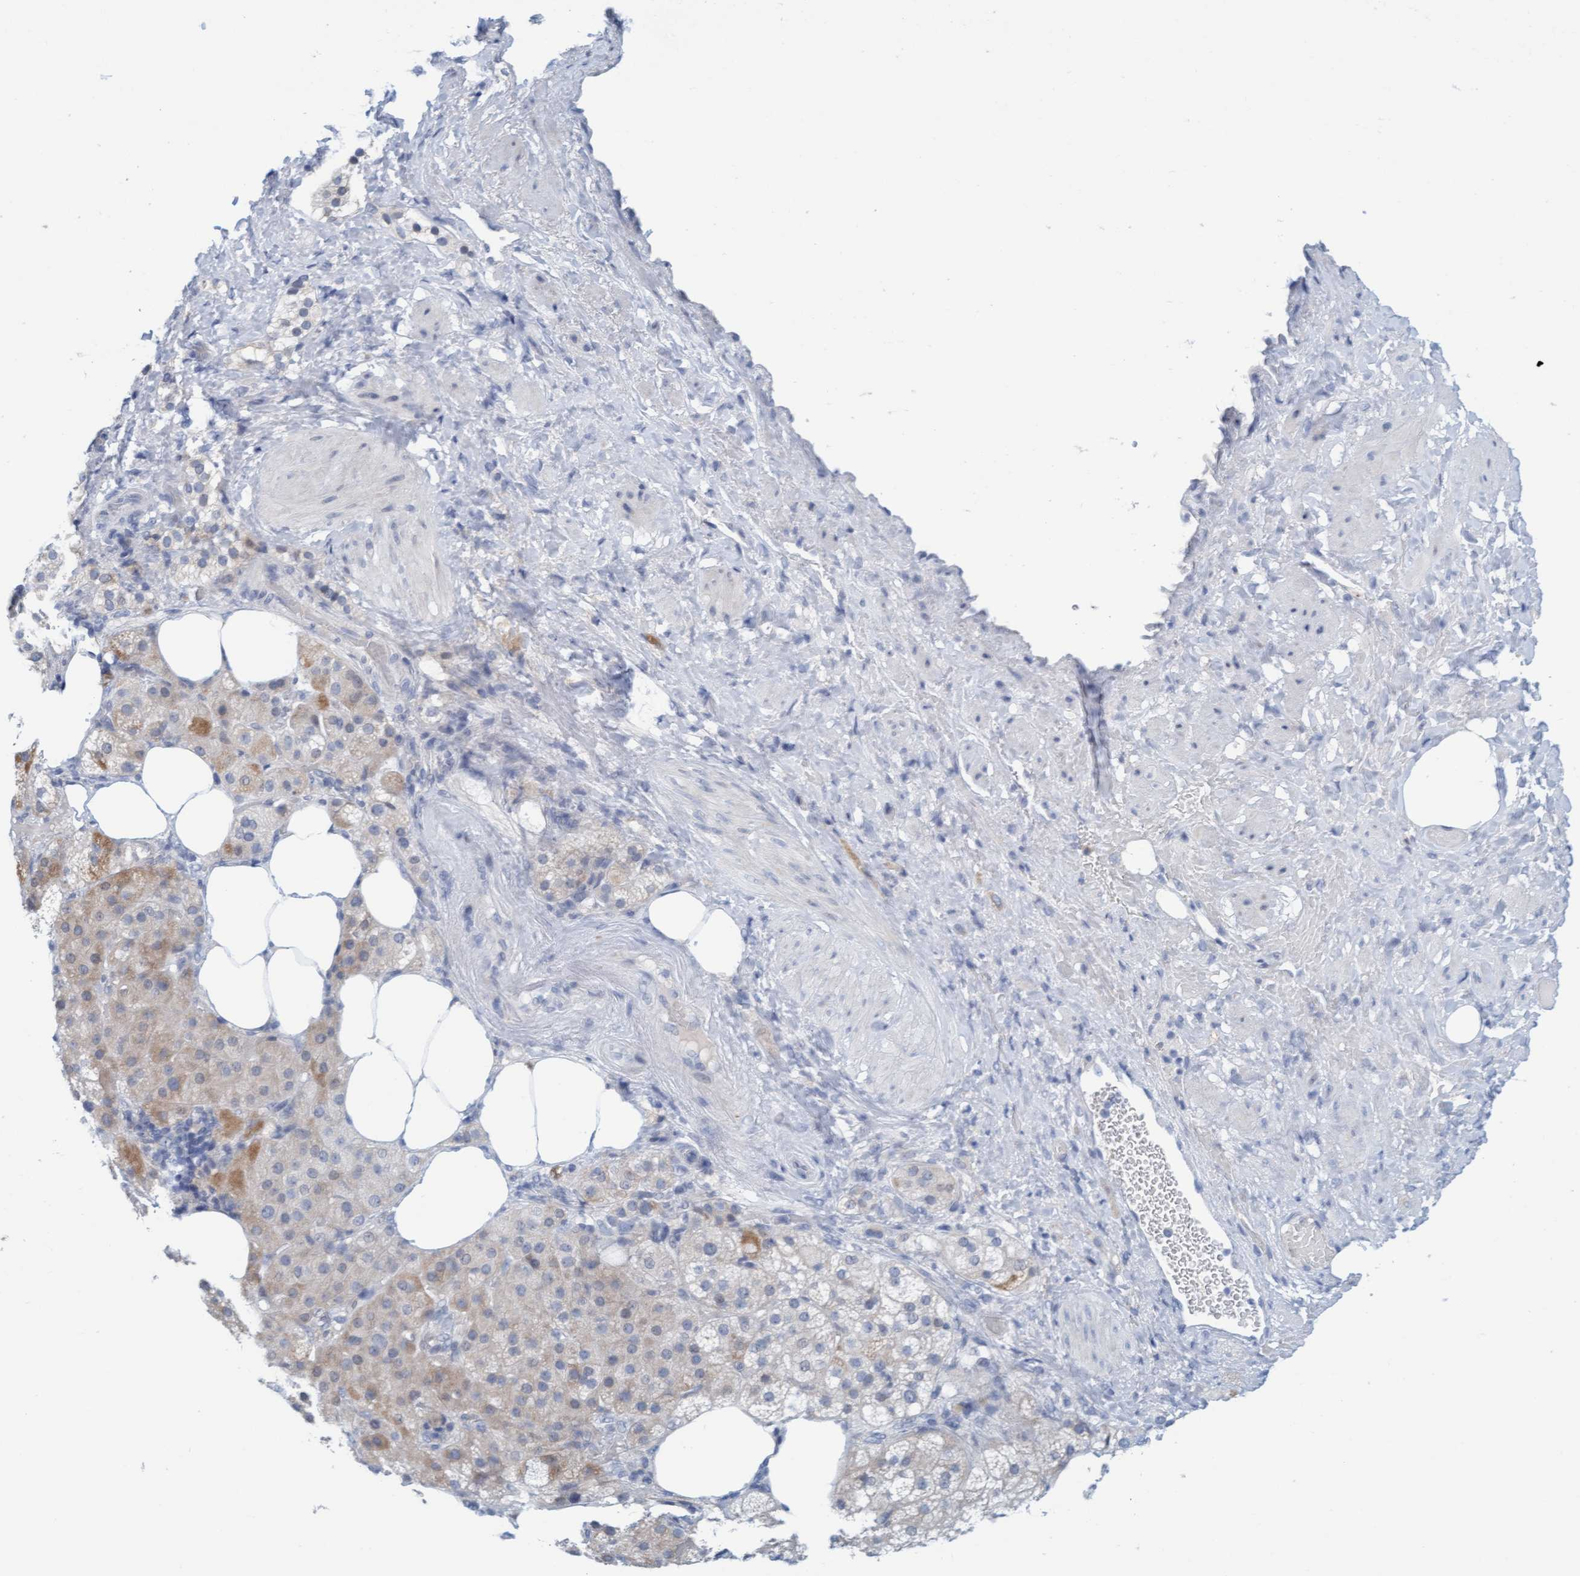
{"staining": {"intensity": "weak", "quantity": "25%-75%", "location": "cytoplasmic/membranous"}, "tissue": "adrenal gland", "cell_type": "Glandular cells", "image_type": "normal", "snomed": [{"axis": "morphology", "description": "Normal tissue, NOS"}, {"axis": "topography", "description": "Adrenal gland"}], "caption": "Brown immunohistochemical staining in unremarkable adrenal gland demonstrates weak cytoplasmic/membranous expression in about 25%-75% of glandular cells.", "gene": "CPA3", "patient": {"sex": "female", "age": 59}}